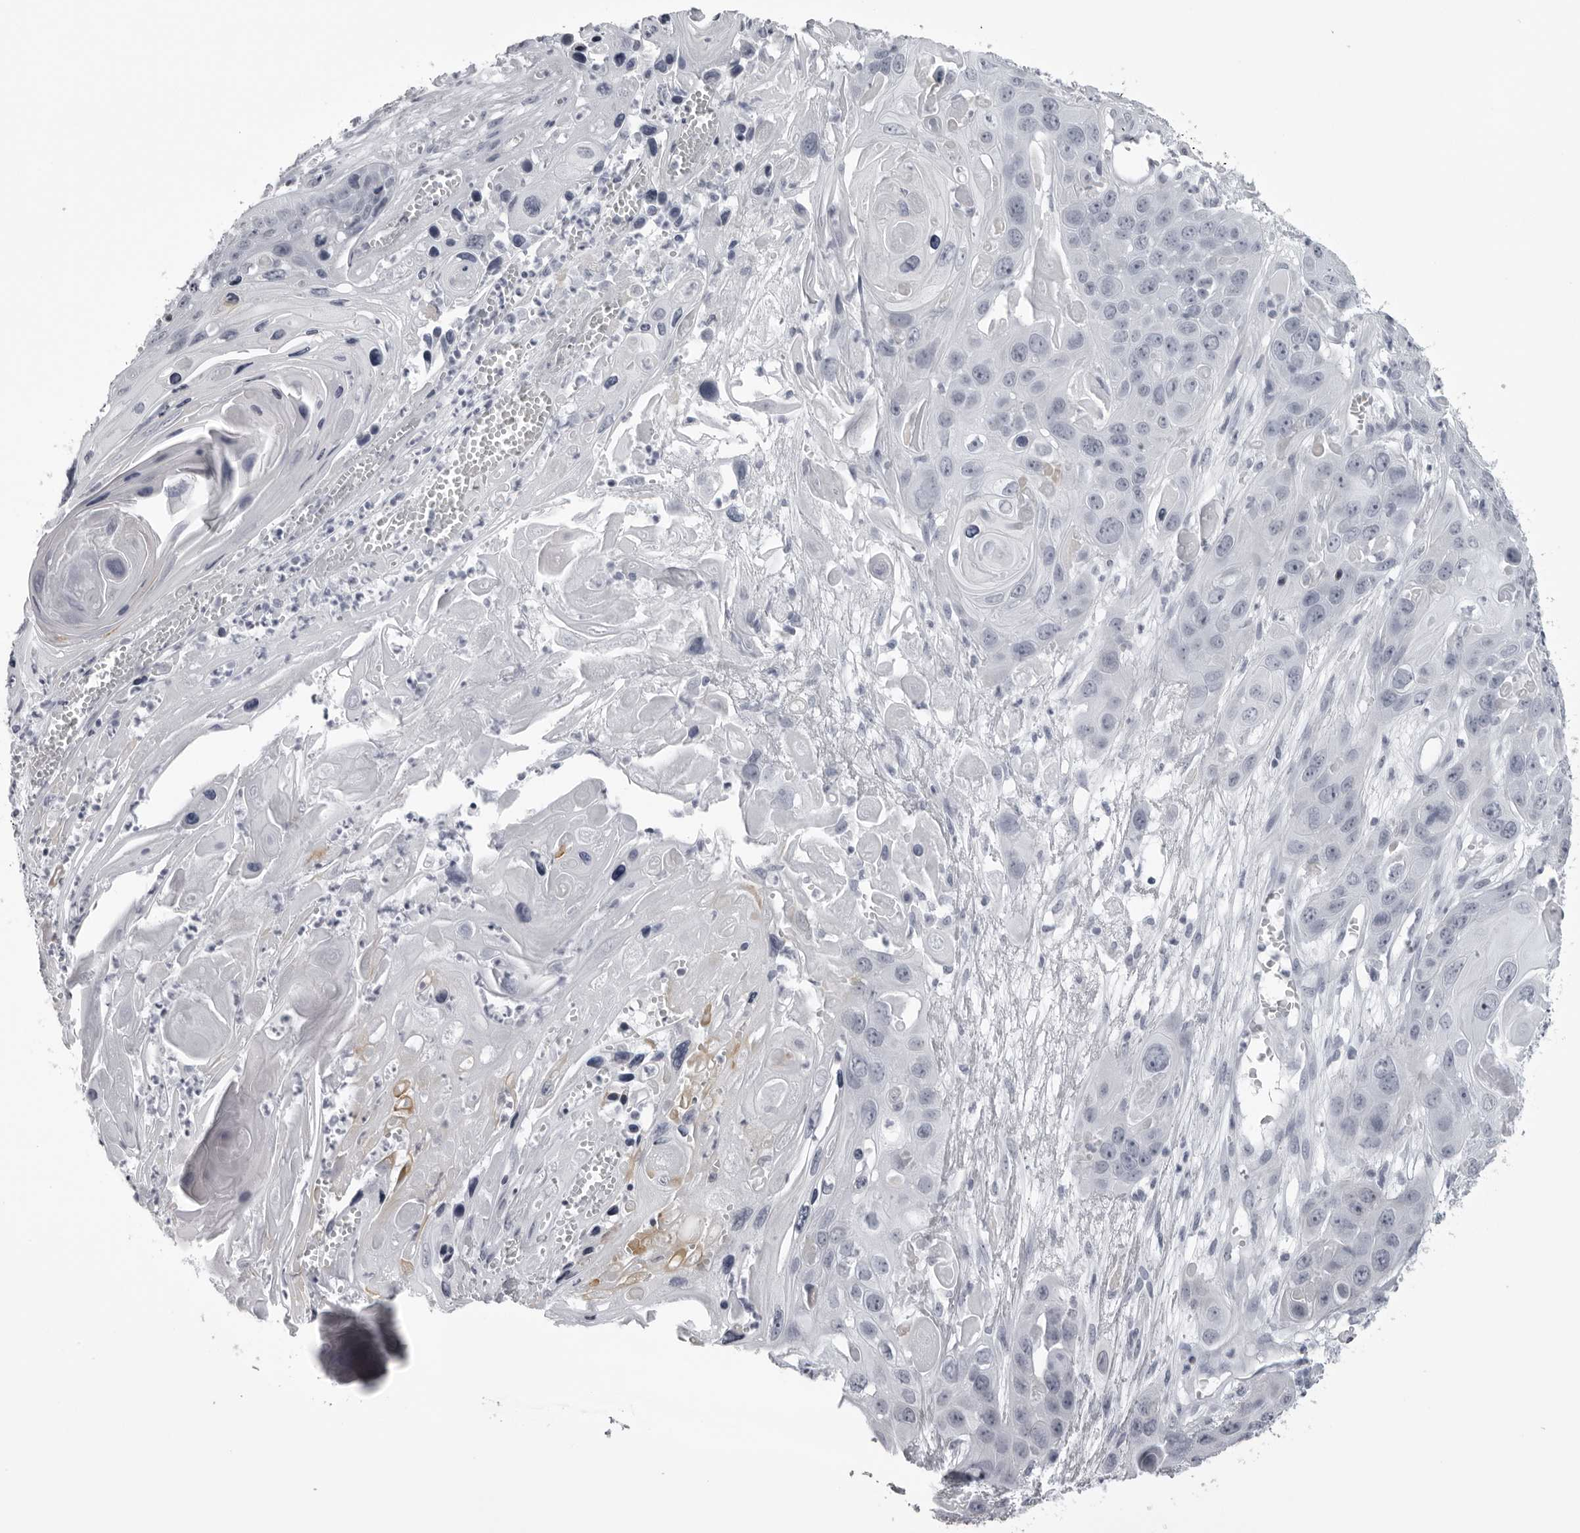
{"staining": {"intensity": "negative", "quantity": "none", "location": "none"}, "tissue": "skin cancer", "cell_type": "Tumor cells", "image_type": "cancer", "snomed": [{"axis": "morphology", "description": "Squamous cell carcinoma, NOS"}, {"axis": "topography", "description": "Skin"}], "caption": "Immunohistochemical staining of human squamous cell carcinoma (skin) exhibits no significant staining in tumor cells.", "gene": "UROD", "patient": {"sex": "male", "age": 55}}